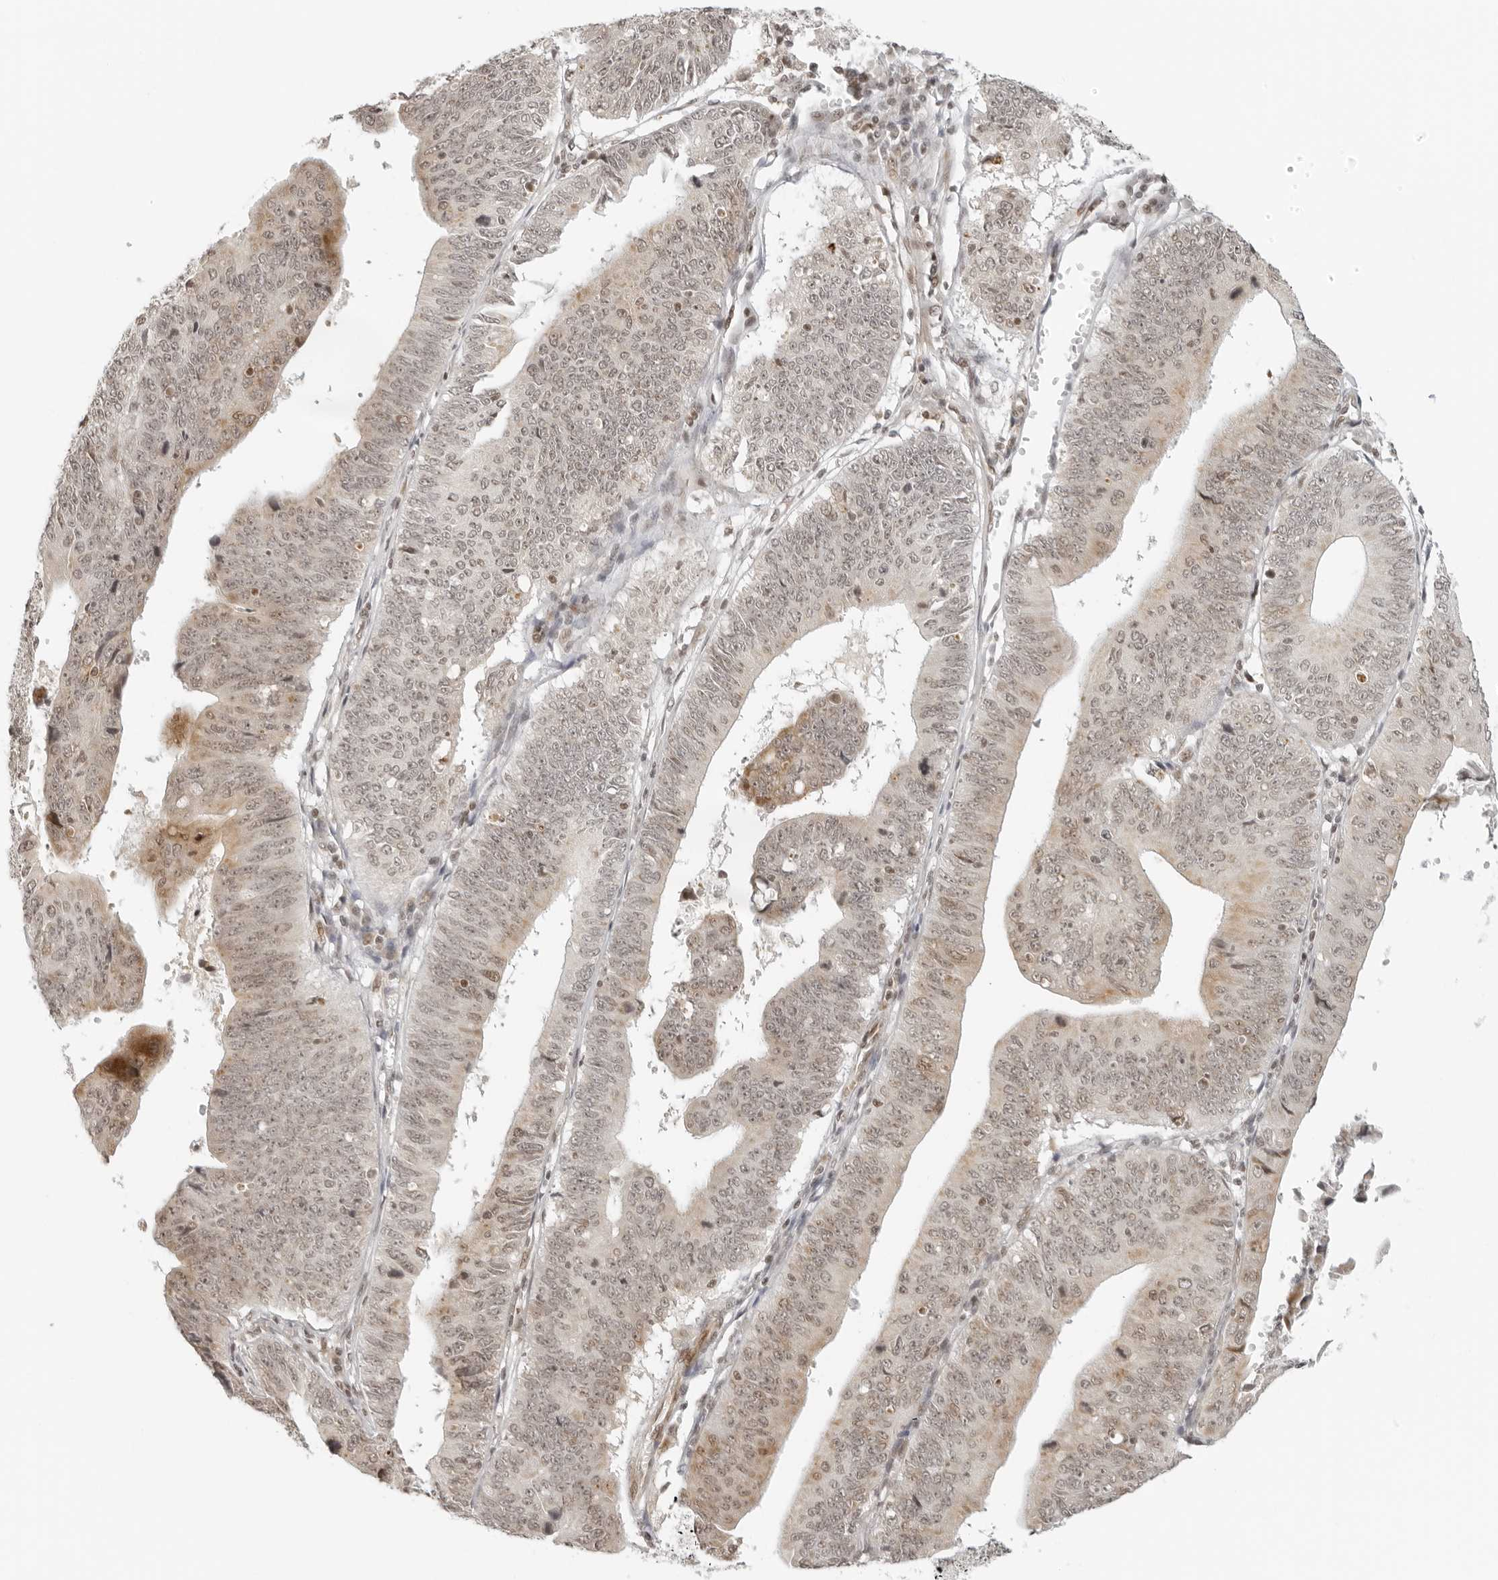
{"staining": {"intensity": "moderate", "quantity": "25%-75%", "location": "cytoplasmic/membranous,nuclear"}, "tissue": "stomach cancer", "cell_type": "Tumor cells", "image_type": "cancer", "snomed": [{"axis": "morphology", "description": "Adenocarcinoma, NOS"}, {"axis": "topography", "description": "Stomach"}], "caption": "IHC photomicrograph of neoplastic tissue: human stomach adenocarcinoma stained using immunohistochemistry (IHC) shows medium levels of moderate protein expression localized specifically in the cytoplasmic/membranous and nuclear of tumor cells, appearing as a cytoplasmic/membranous and nuclear brown color.", "gene": "ZNF407", "patient": {"sex": "male", "age": 59}}